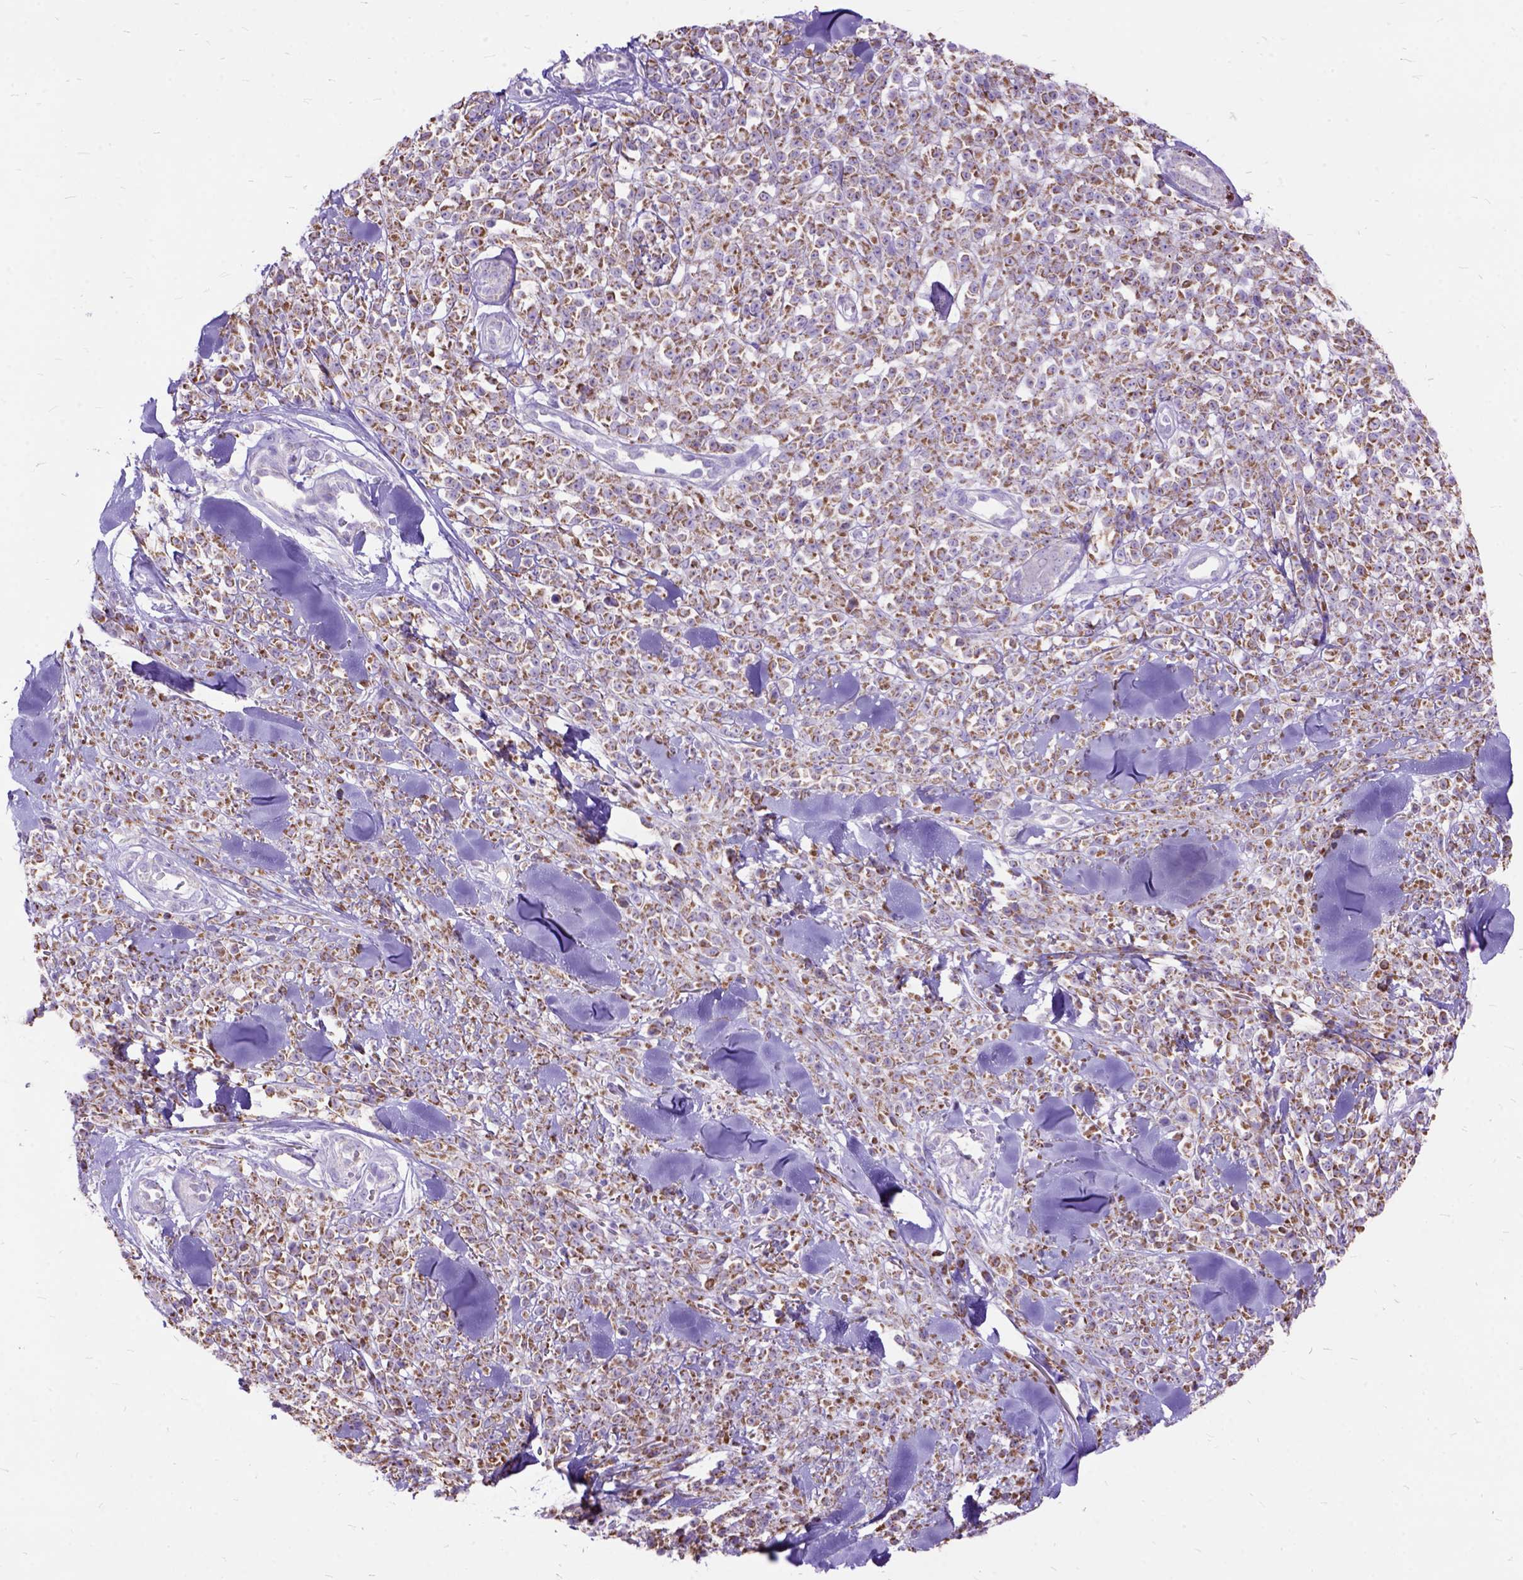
{"staining": {"intensity": "moderate", "quantity": ">75%", "location": "cytoplasmic/membranous"}, "tissue": "melanoma", "cell_type": "Tumor cells", "image_type": "cancer", "snomed": [{"axis": "morphology", "description": "Malignant melanoma, NOS"}, {"axis": "topography", "description": "Skin"}, {"axis": "topography", "description": "Skin of trunk"}], "caption": "Moderate cytoplasmic/membranous protein positivity is appreciated in about >75% of tumor cells in malignant melanoma.", "gene": "CTAG2", "patient": {"sex": "male", "age": 74}}